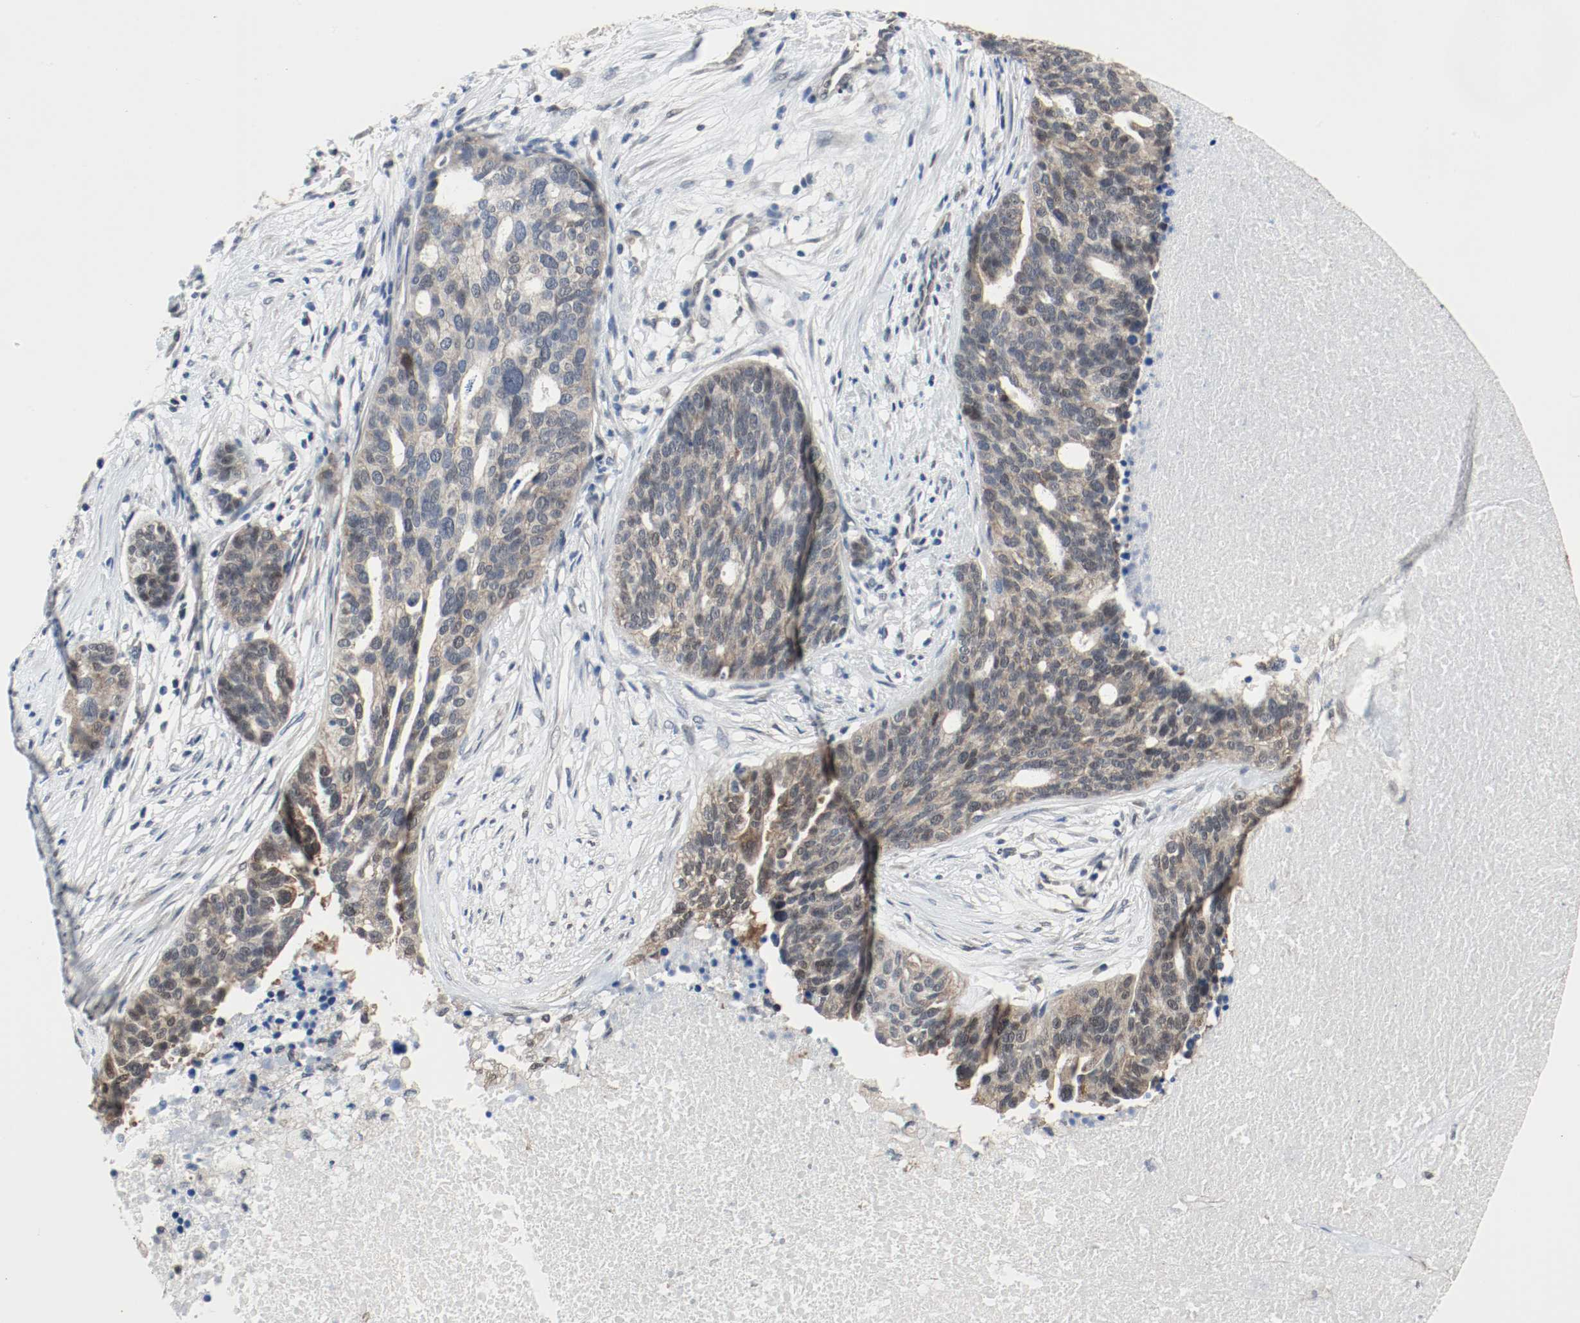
{"staining": {"intensity": "weak", "quantity": ">75%", "location": "cytoplasmic/membranous,nuclear"}, "tissue": "ovarian cancer", "cell_type": "Tumor cells", "image_type": "cancer", "snomed": [{"axis": "morphology", "description": "Cystadenocarcinoma, serous, NOS"}, {"axis": "topography", "description": "Ovary"}], "caption": "A histopathology image showing weak cytoplasmic/membranous and nuclear positivity in approximately >75% of tumor cells in ovarian cancer, as visualized by brown immunohistochemical staining.", "gene": "PPME1", "patient": {"sex": "female", "age": 59}}